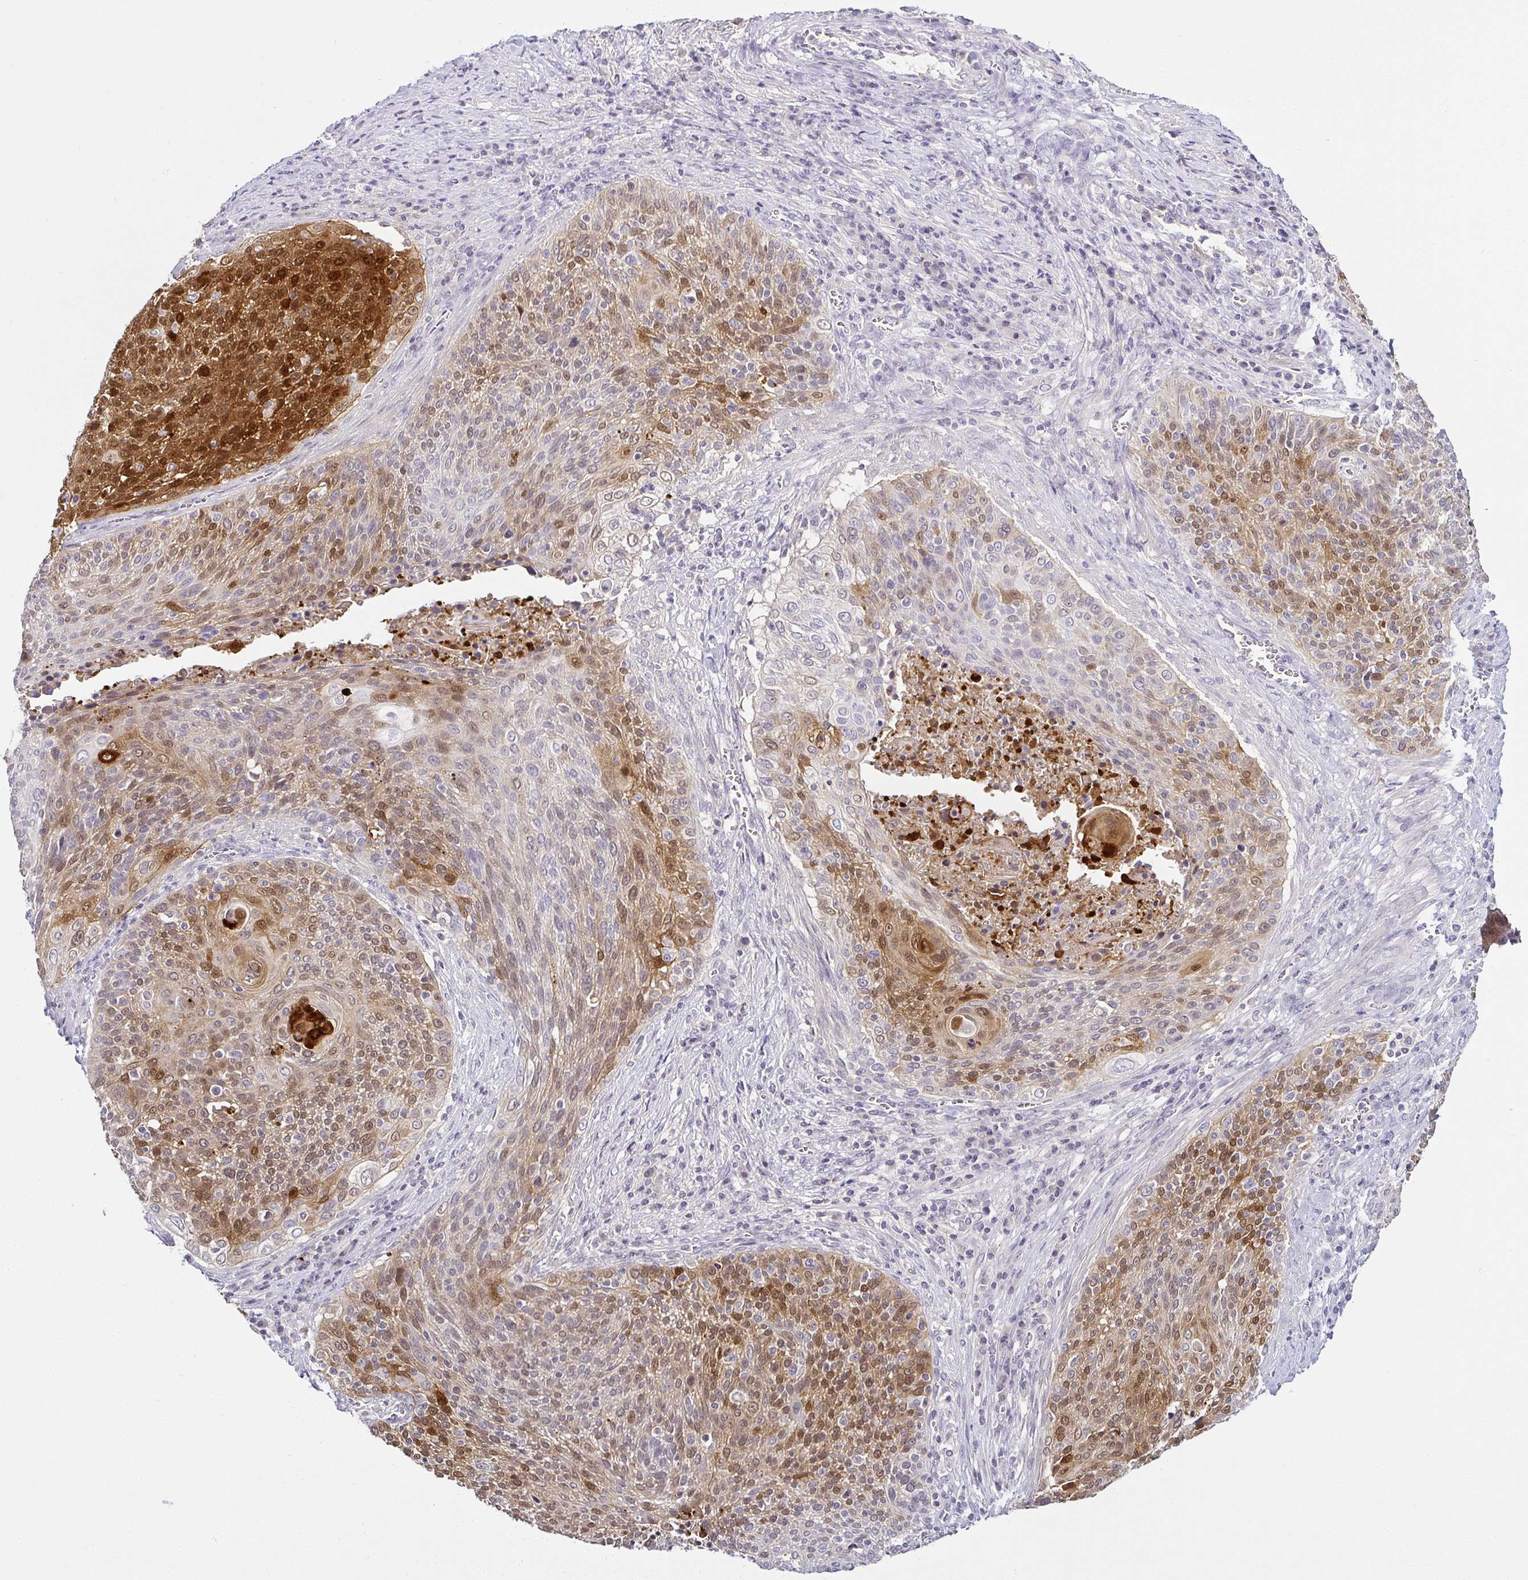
{"staining": {"intensity": "strong", "quantity": "25%-75%", "location": "cytoplasmic/membranous,nuclear"}, "tissue": "cervical cancer", "cell_type": "Tumor cells", "image_type": "cancer", "snomed": [{"axis": "morphology", "description": "Squamous cell carcinoma, NOS"}, {"axis": "topography", "description": "Cervix"}], "caption": "This image reveals immunohistochemistry staining of human squamous cell carcinoma (cervical), with high strong cytoplasmic/membranous and nuclear staining in approximately 25%-75% of tumor cells.", "gene": "SERPINB3", "patient": {"sex": "female", "age": 31}}